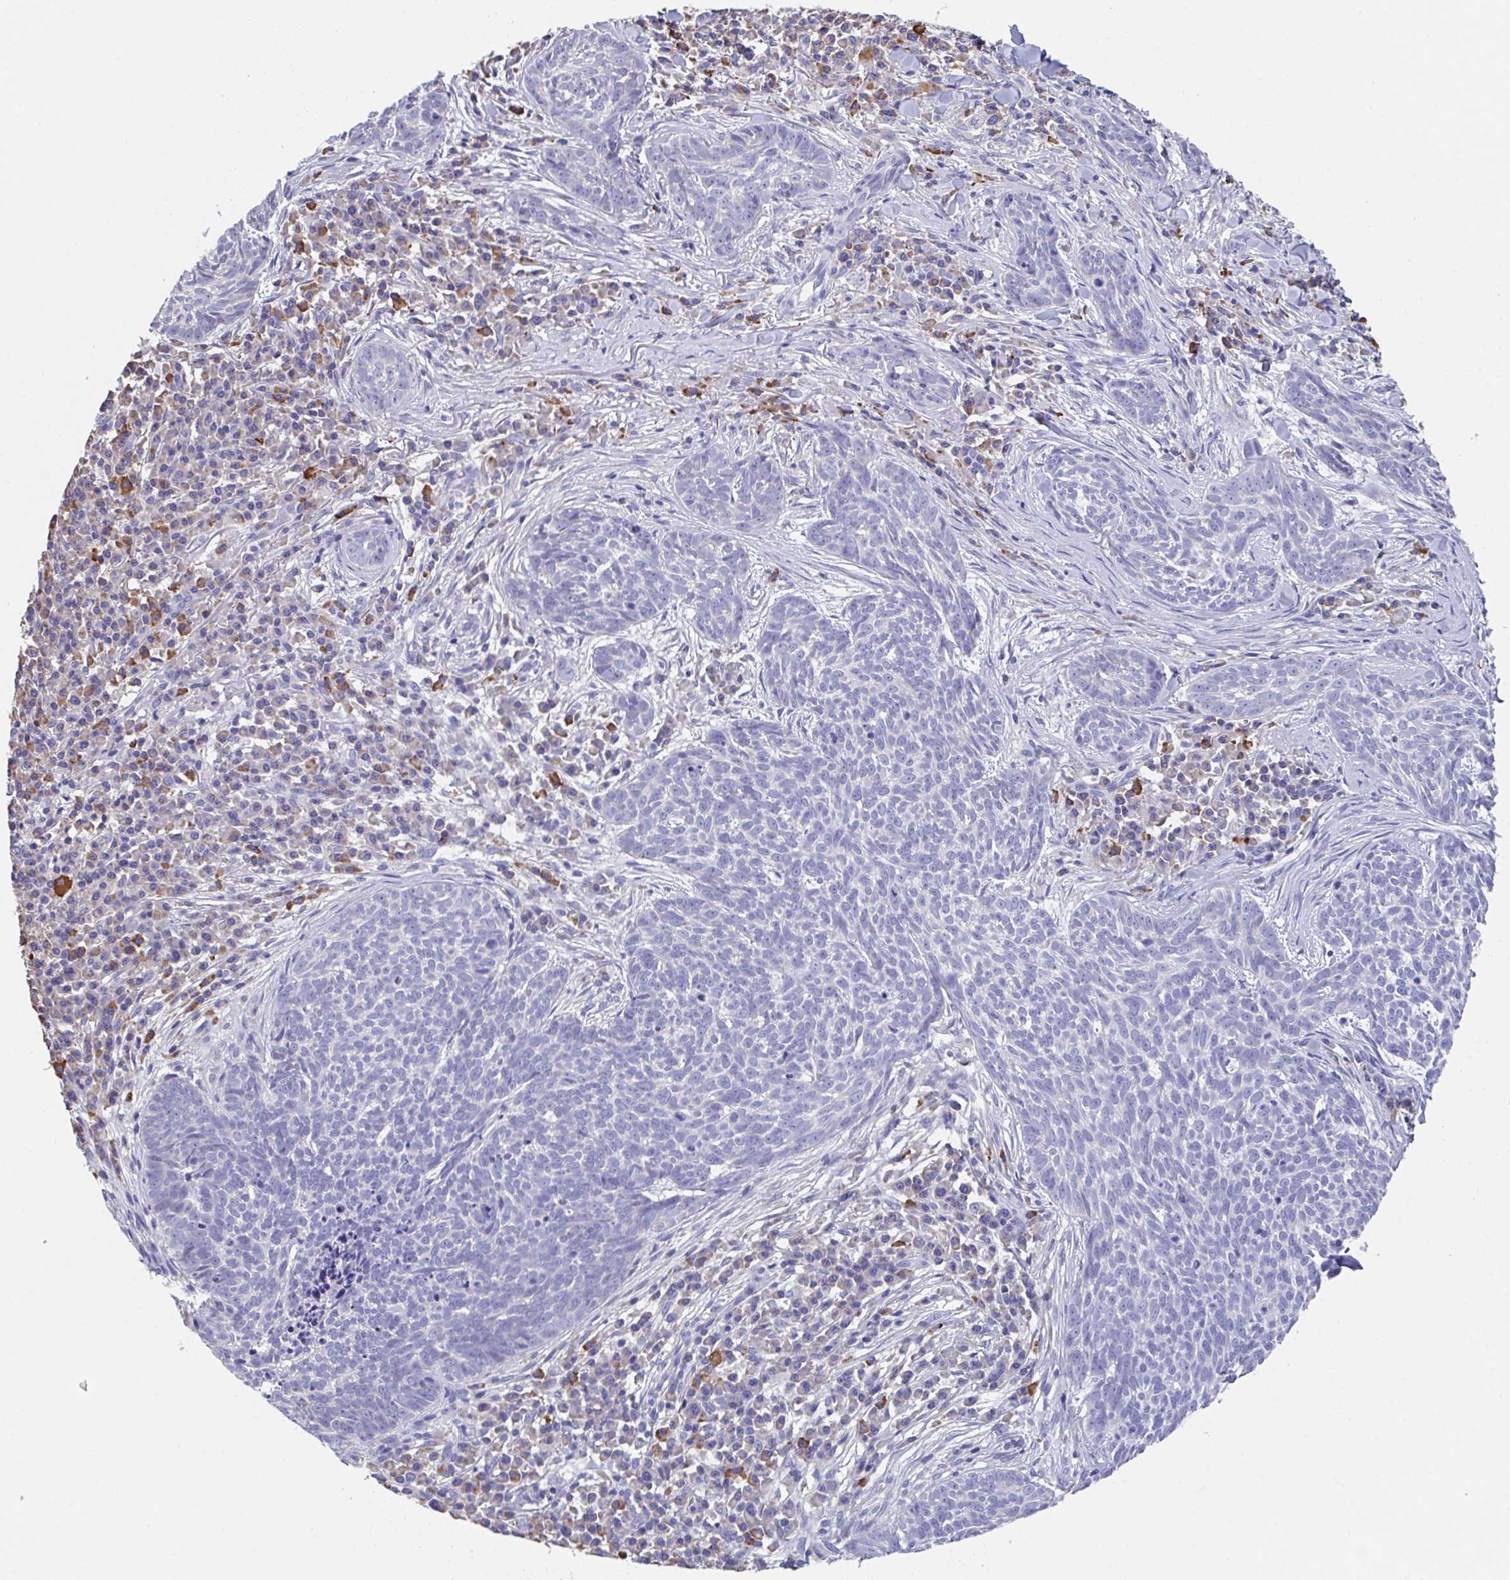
{"staining": {"intensity": "negative", "quantity": "none", "location": "none"}, "tissue": "skin cancer", "cell_type": "Tumor cells", "image_type": "cancer", "snomed": [{"axis": "morphology", "description": "Basal cell carcinoma"}, {"axis": "topography", "description": "Skin"}], "caption": "IHC image of human skin cancer (basal cell carcinoma) stained for a protein (brown), which shows no expression in tumor cells. Nuclei are stained in blue.", "gene": "LRRC58", "patient": {"sex": "female", "age": 93}}